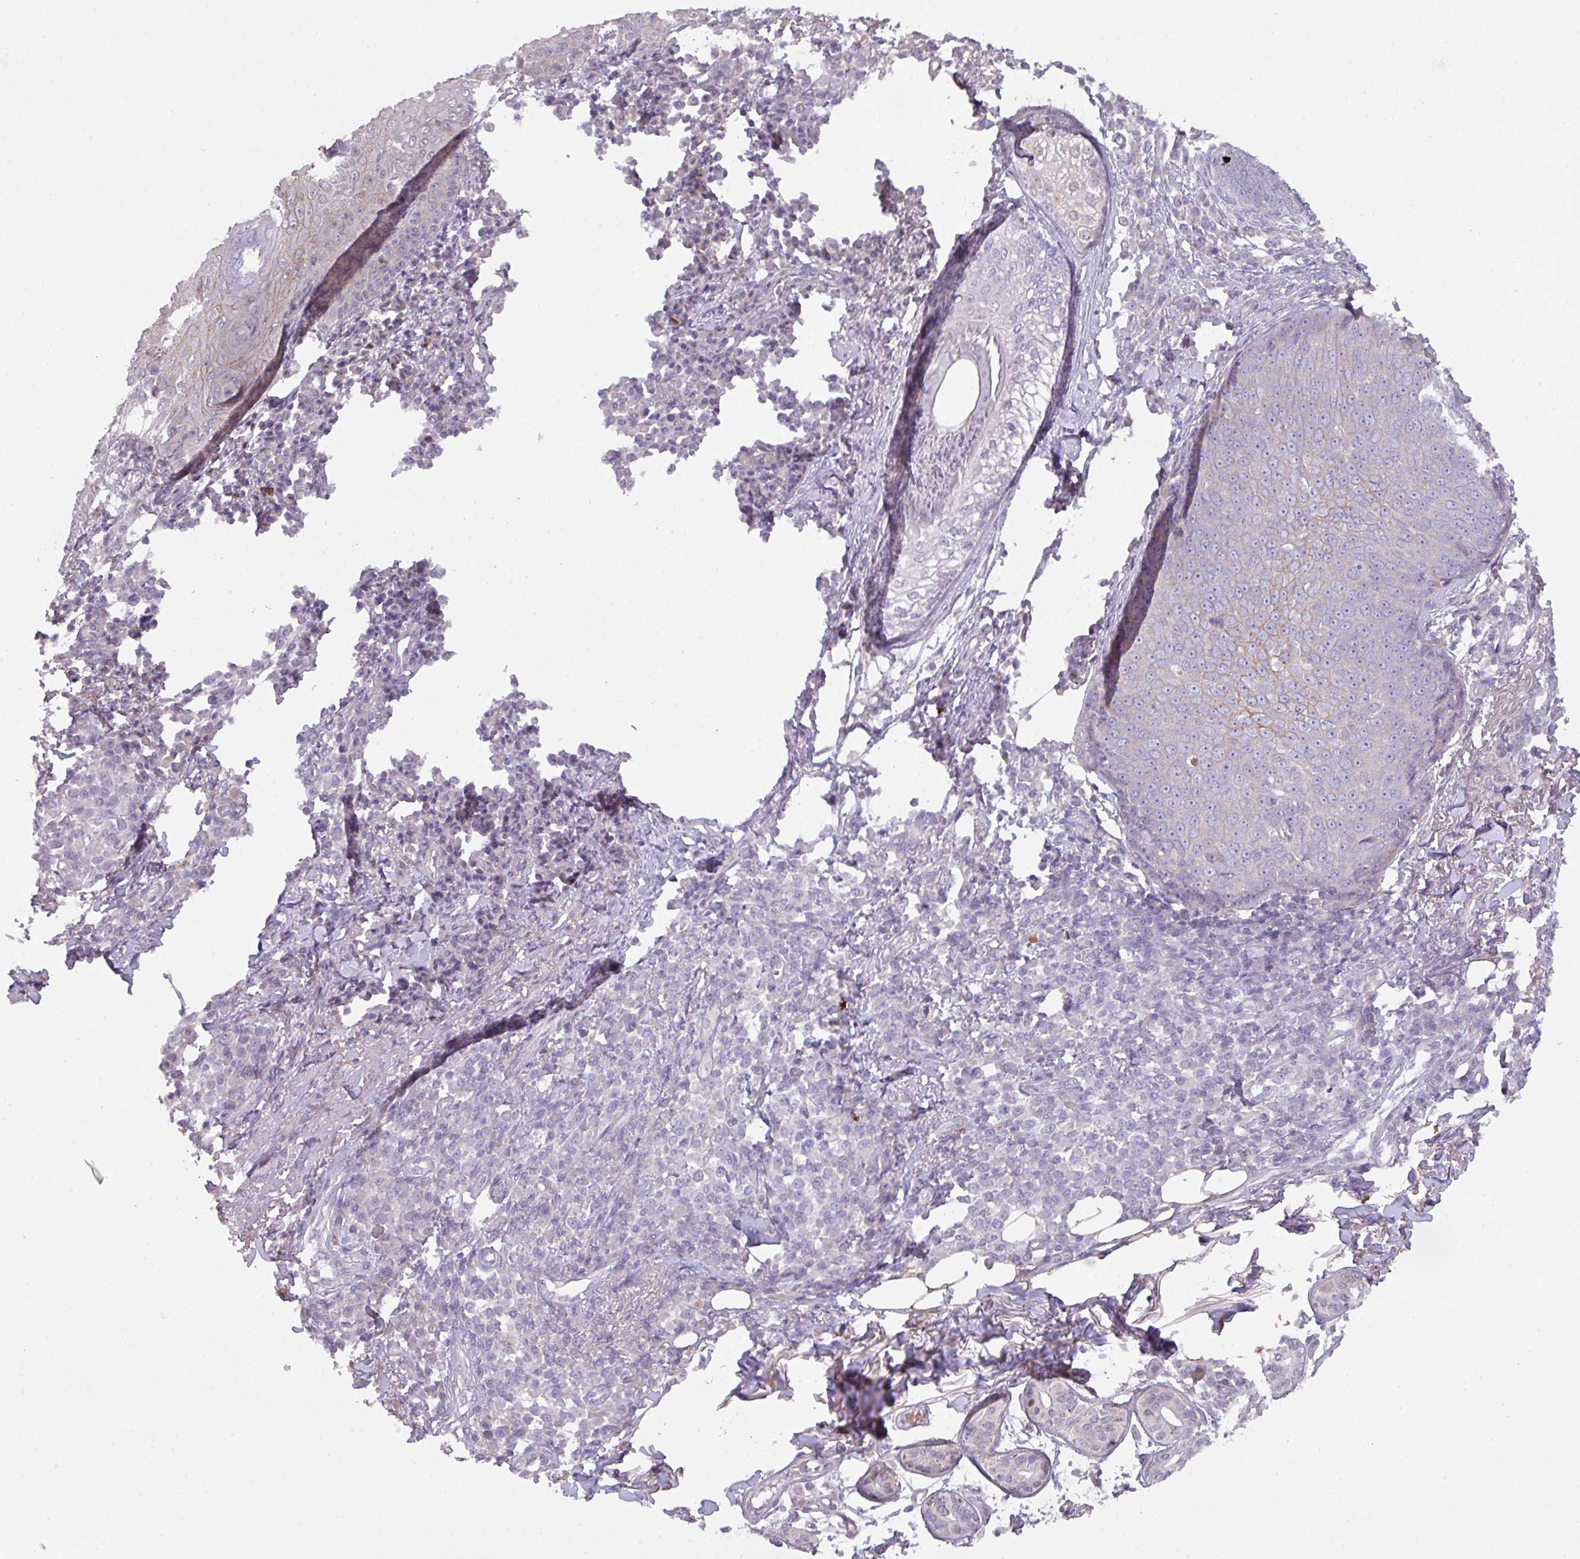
{"staining": {"intensity": "moderate", "quantity": "<25%", "location": "cytoplasmic/membranous"}, "tissue": "skin cancer", "cell_type": "Tumor cells", "image_type": "cancer", "snomed": [{"axis": "morphology", "description": "Squamous cell carcinoma, NOS"}, {"axis": "topography", "description": "Skin"}], "caption": "A photomicrograph showing moderate cytoplasmic/membranous staining in approximately <25% of tumor cells in skin cancer (squamous cell carcinoma), as visualized by brown immunohistochemical staining.", "gene": "ANKRD13B", "patient": {"sex": "male", "age": 71}}